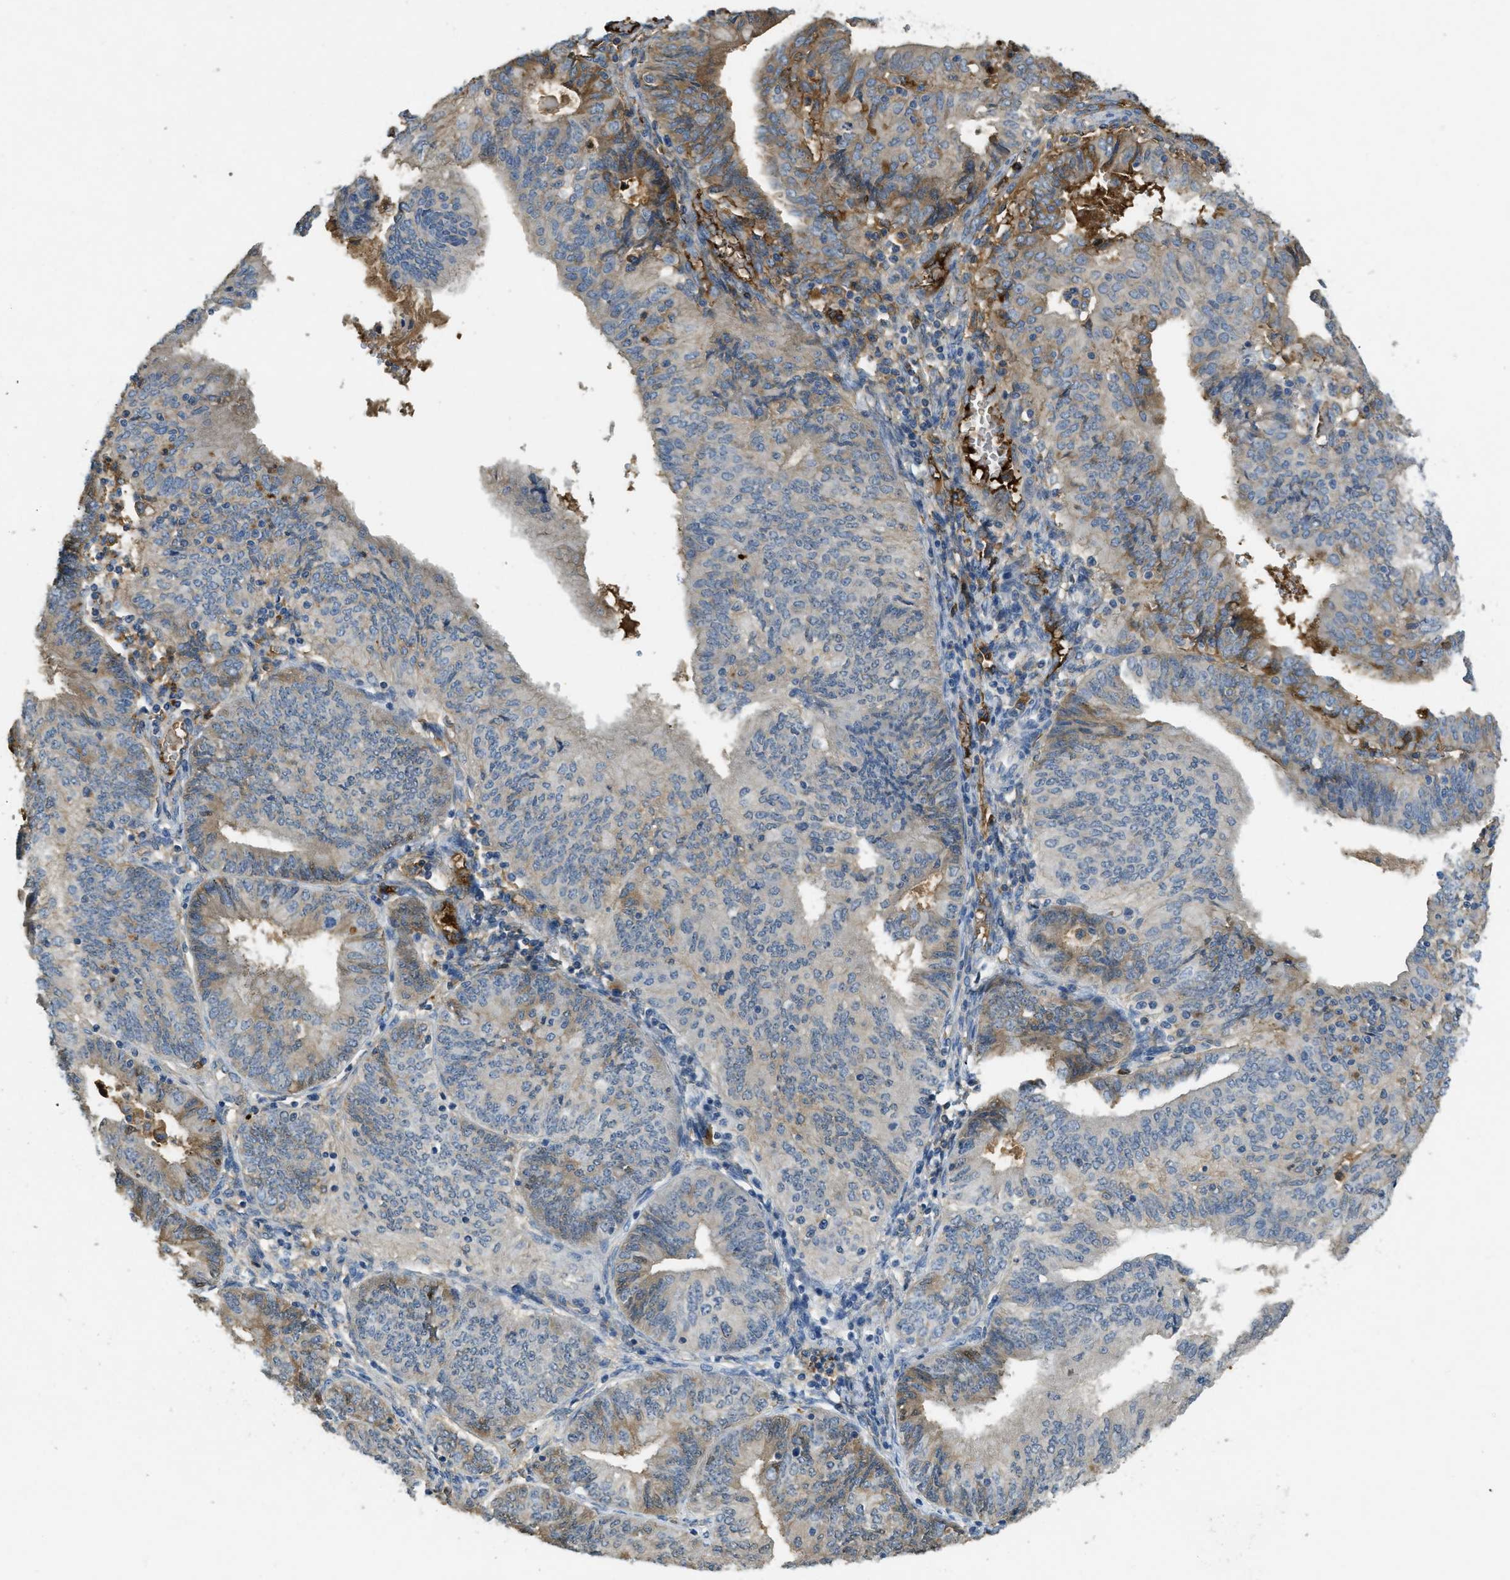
{"staining": {"intensity": "moderate", "quantity": "25%-75%", "location": "cytoplasmic/membranous"}, "tissue": "endometrial cancer", "cell_type": "Tumor cells", "image_type": "cancer", "snomed": [{"axis": "morphology", "description": "Adenocarcinoma, NOS"}, {"axis": "topography", "description": "Endometrium"}], "caption": "This is an image of immunohistochemistry (IHC) staining of endometrial cancer, which shows moderate staining in the cytoplasmic/membranous of tumor cells.", "gene": "PRTN3", "patient": {"sex": "female", "age": 58}}